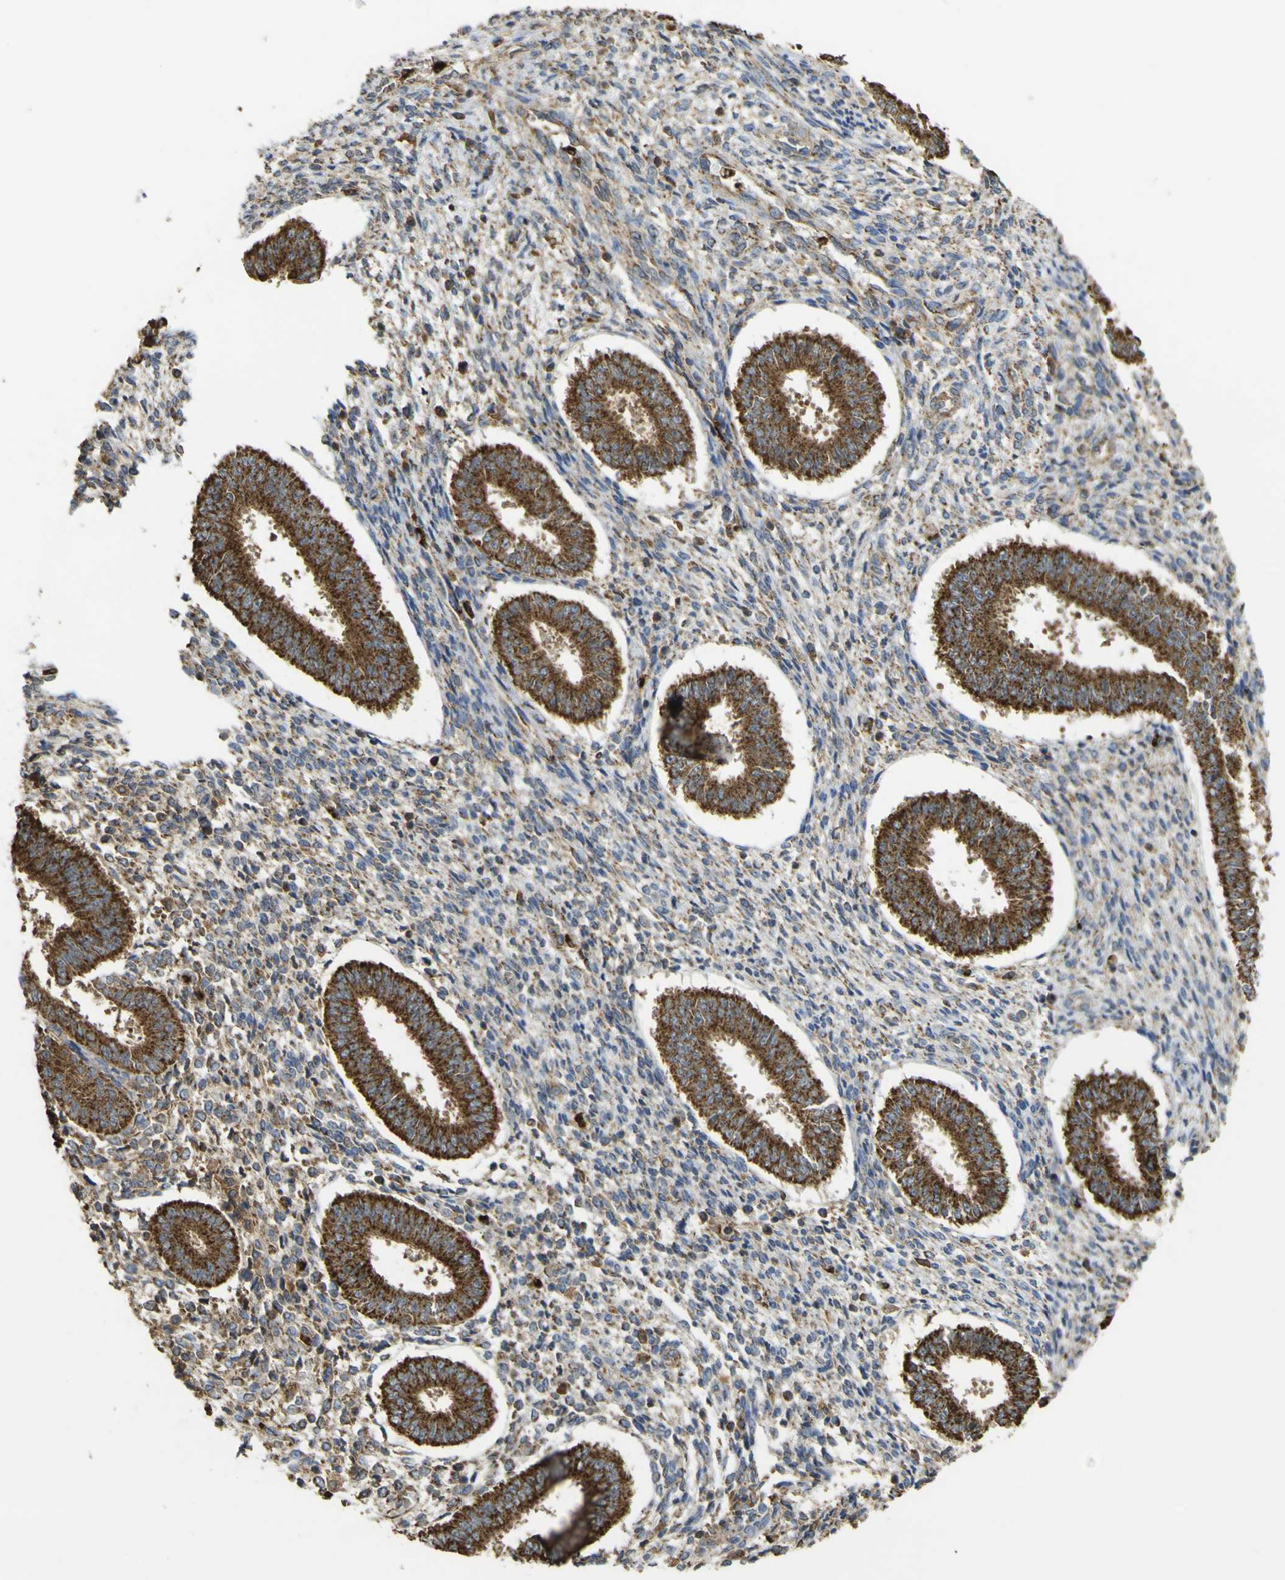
{"staining": {"intensity": "weak", "quantity": ">75%", "location": "cytoplasmic/membranous"}, "tissue": "endometrium", "cell_type": "Cells in endometrial stroma", "image_type": "normal", "snomed": [{"axis": "morphology", "description": "Normal tissue, NOS"}, {"axis": "topography", "description": "Endometrium"}], "caption": "Protein staining by immunohistochemistry (IHC) reveals weak cytoplasmic/membranous positivity in approximately >75% of cells in endometrial stroma in benign endometrium.", "gene": "ACSL3", "patient": {"sex": "female", "age": 35}}